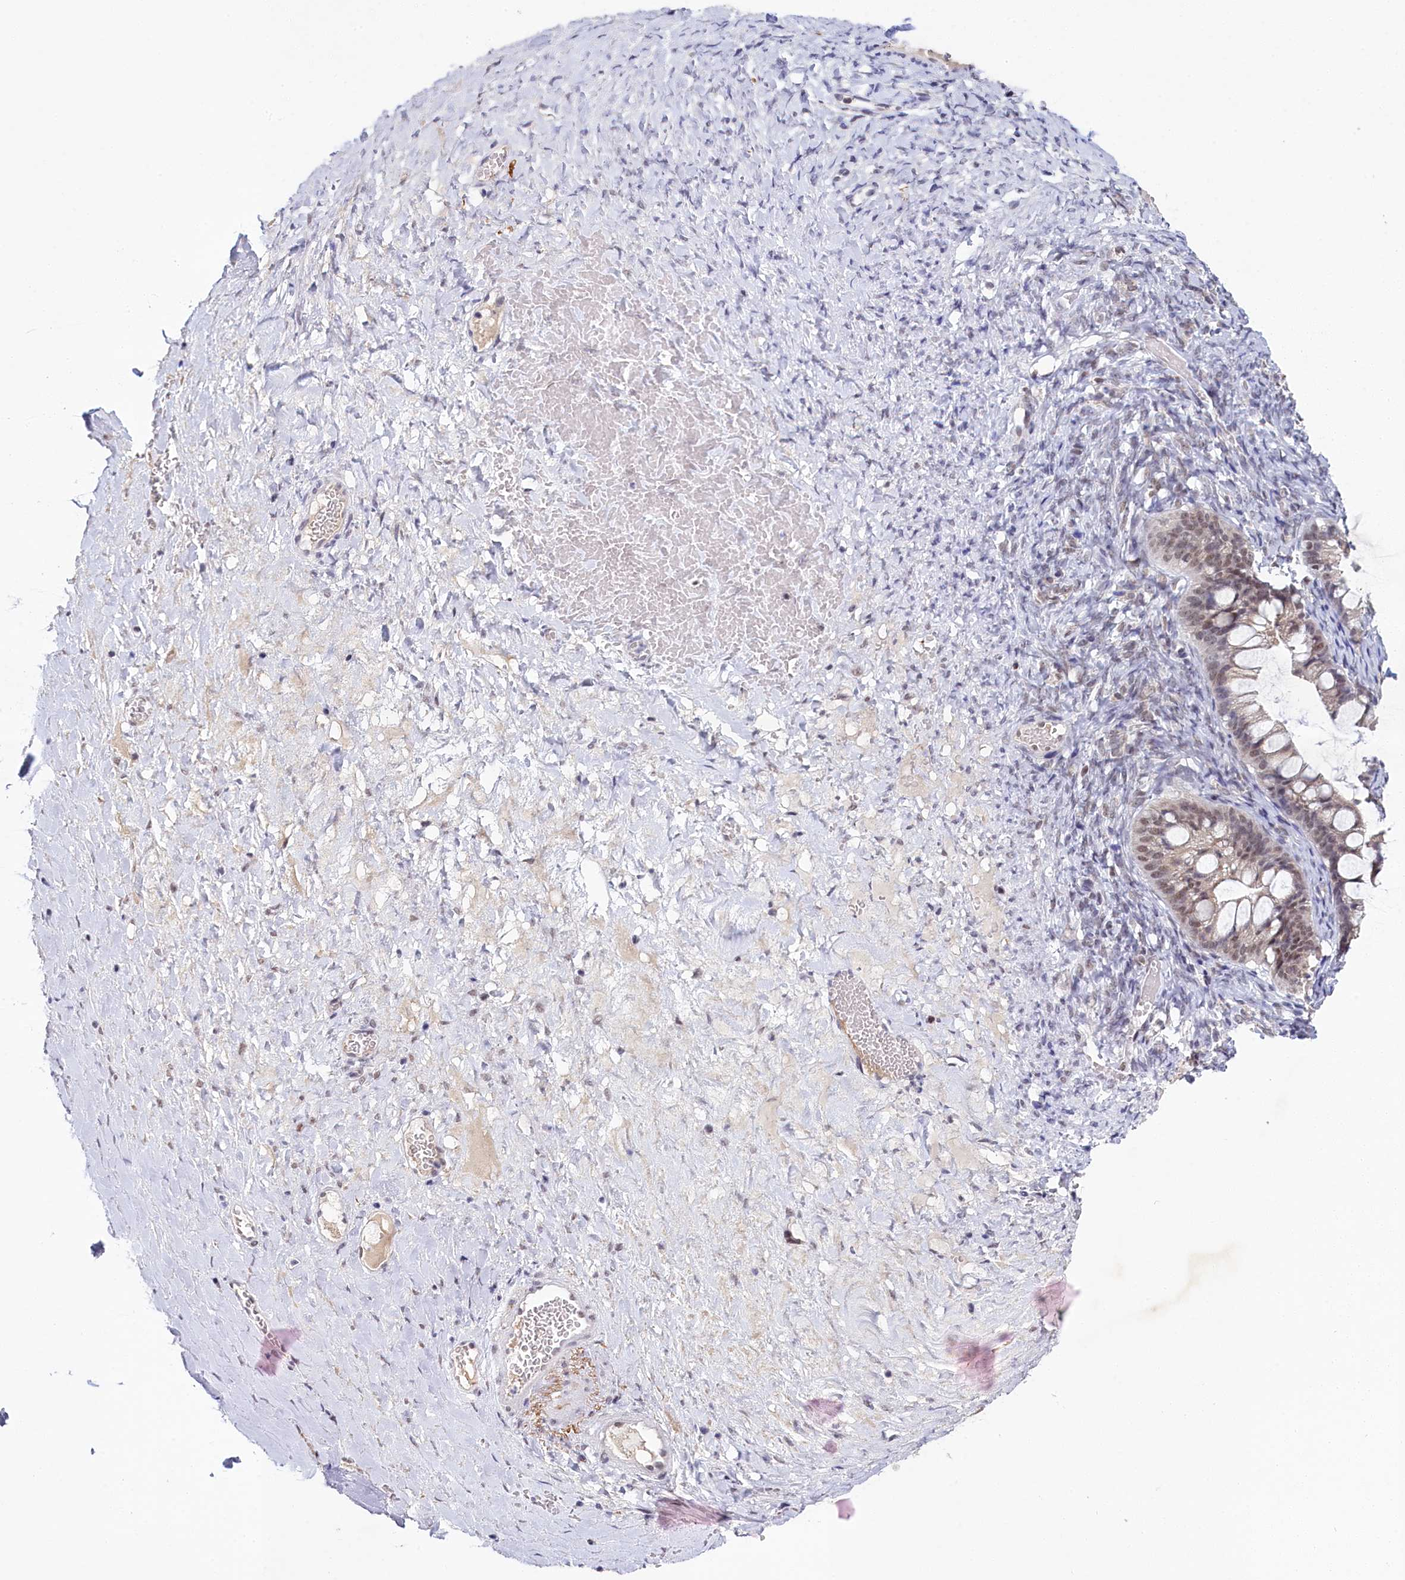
{"staining": {"intensity": "weak", "quantity": "25%-75%", "location": "nuclear"}, "tissue": "ovarian cancer", "cell_type": "Tumor cells", "image_type": "cancer", "snomed": [{"axis": "morphology", "description": "Cystadenocarcinoma, mucinous, NOS"}, {"axis": "topography", "description": "Ovary"}], "caption": "DAB immunohistochemical staining of ovarian cancer demonstrates weak nuclear protein staining in approximately 25%-75% of tumor cells. (DAB (3,3'-diaminobenzidine) = brown stain, brightfield microscopy at high magnification).", "gene": "PPHLN1", "patient": {"sex": "female", "age": 73}}